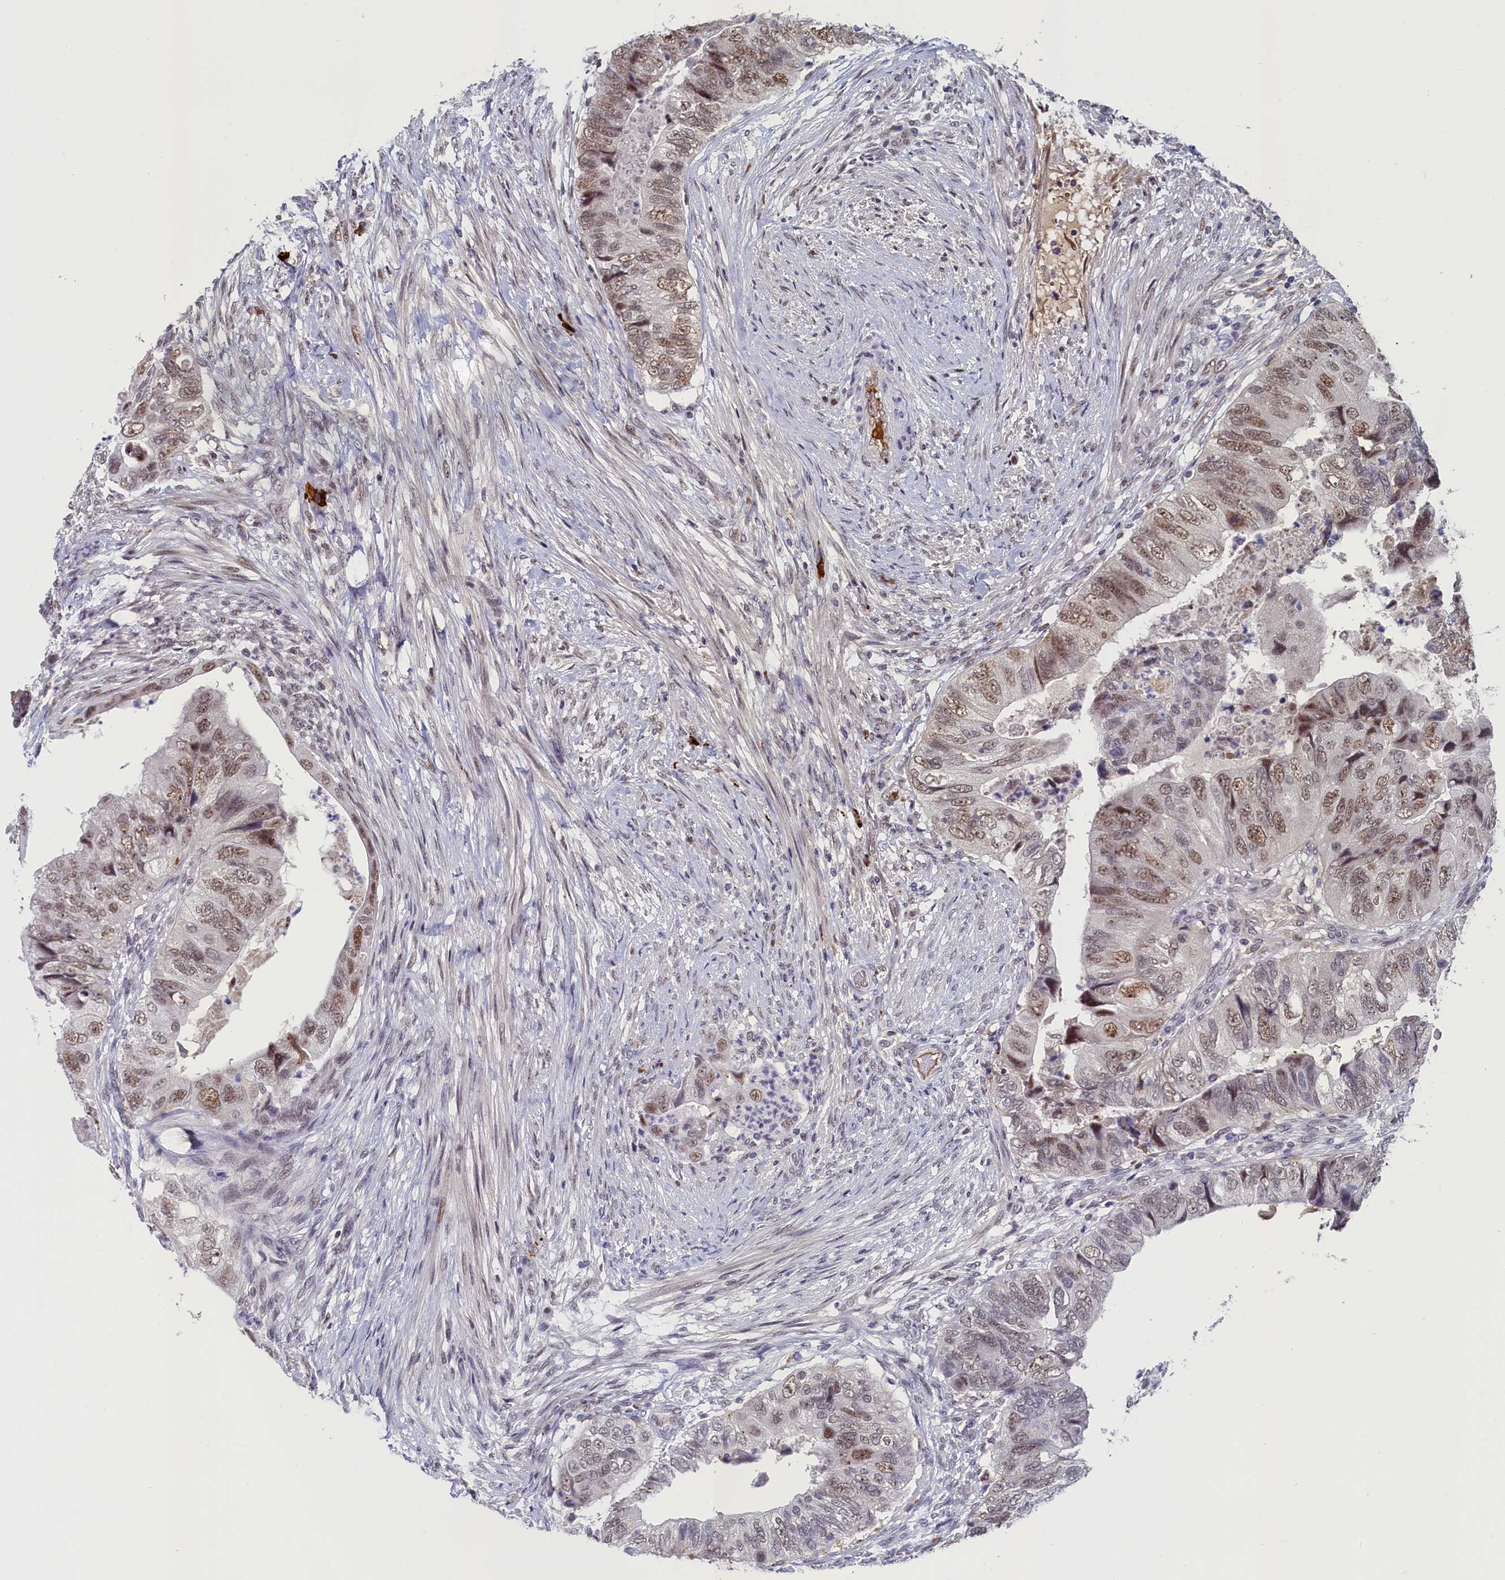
{"staining": {"intensity": "moderate", "quantity": "25%-75%", "location": "nuclear"}, "tissue": "colorectal cancer", "cell_type": "Tumor cells", "image_type": "cancer", "snomed": [{"axis": "morphology", "description": "Adenocarcinoma, NOS"}, {"axis": "topography", "description": "Rectum"}], "caption": "Immunohistochemical staining of colorectal adenocarcinoma exhibits medium levels of moderate nuclear positivity in about 25%-75% of tumor cells. (DAB = brown stain, brightfield microscopy at high magnification).", "gene": "INTS14", "patient": {"sex": "male", "age": 63}}